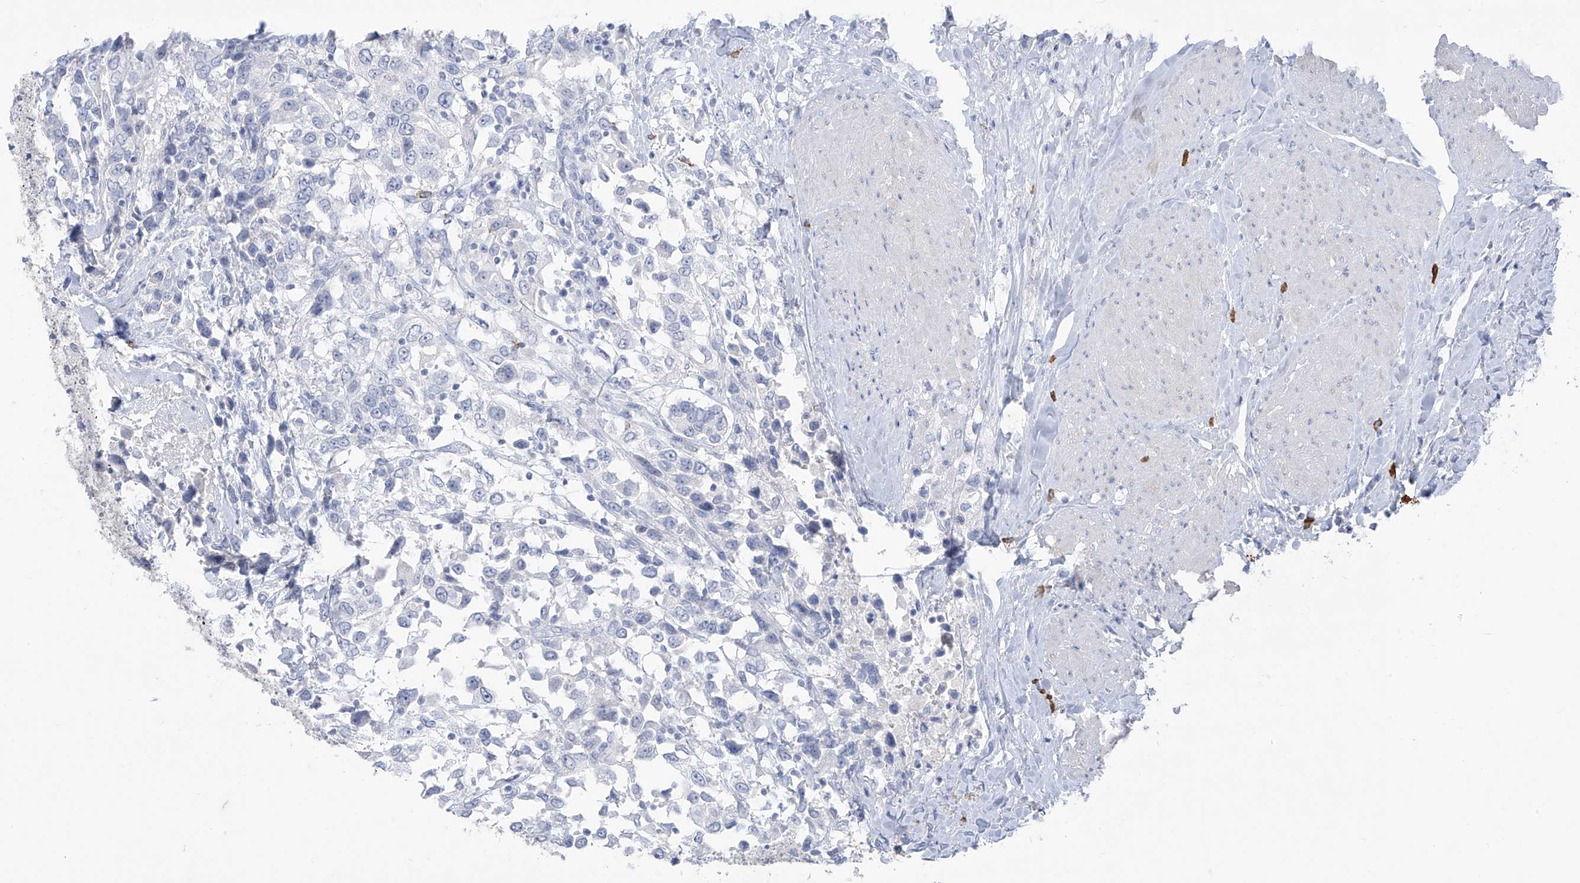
{"staining": {"intensity": "negative", "quantity": "none", "location": "none"}, "tissue": "urothelial cancer", "cell_type": "Tumor cells", "image_type": "cancer", "snomed": [{"axis": "morphology", "description": "Urothelial carcinoma, High grade"}, {"axis": "topography", "description": "Urinary bladder"}], "caption": "The histopathology image reveals no staining of tumor cells in urothelial cancer. Brightfield microscopy of IHC stained with DAB (brown) and hematoxylin (blue), captured at high magnification.", "gene": "CX3CR1", "patient": {"sex": "female", "age": 80}}